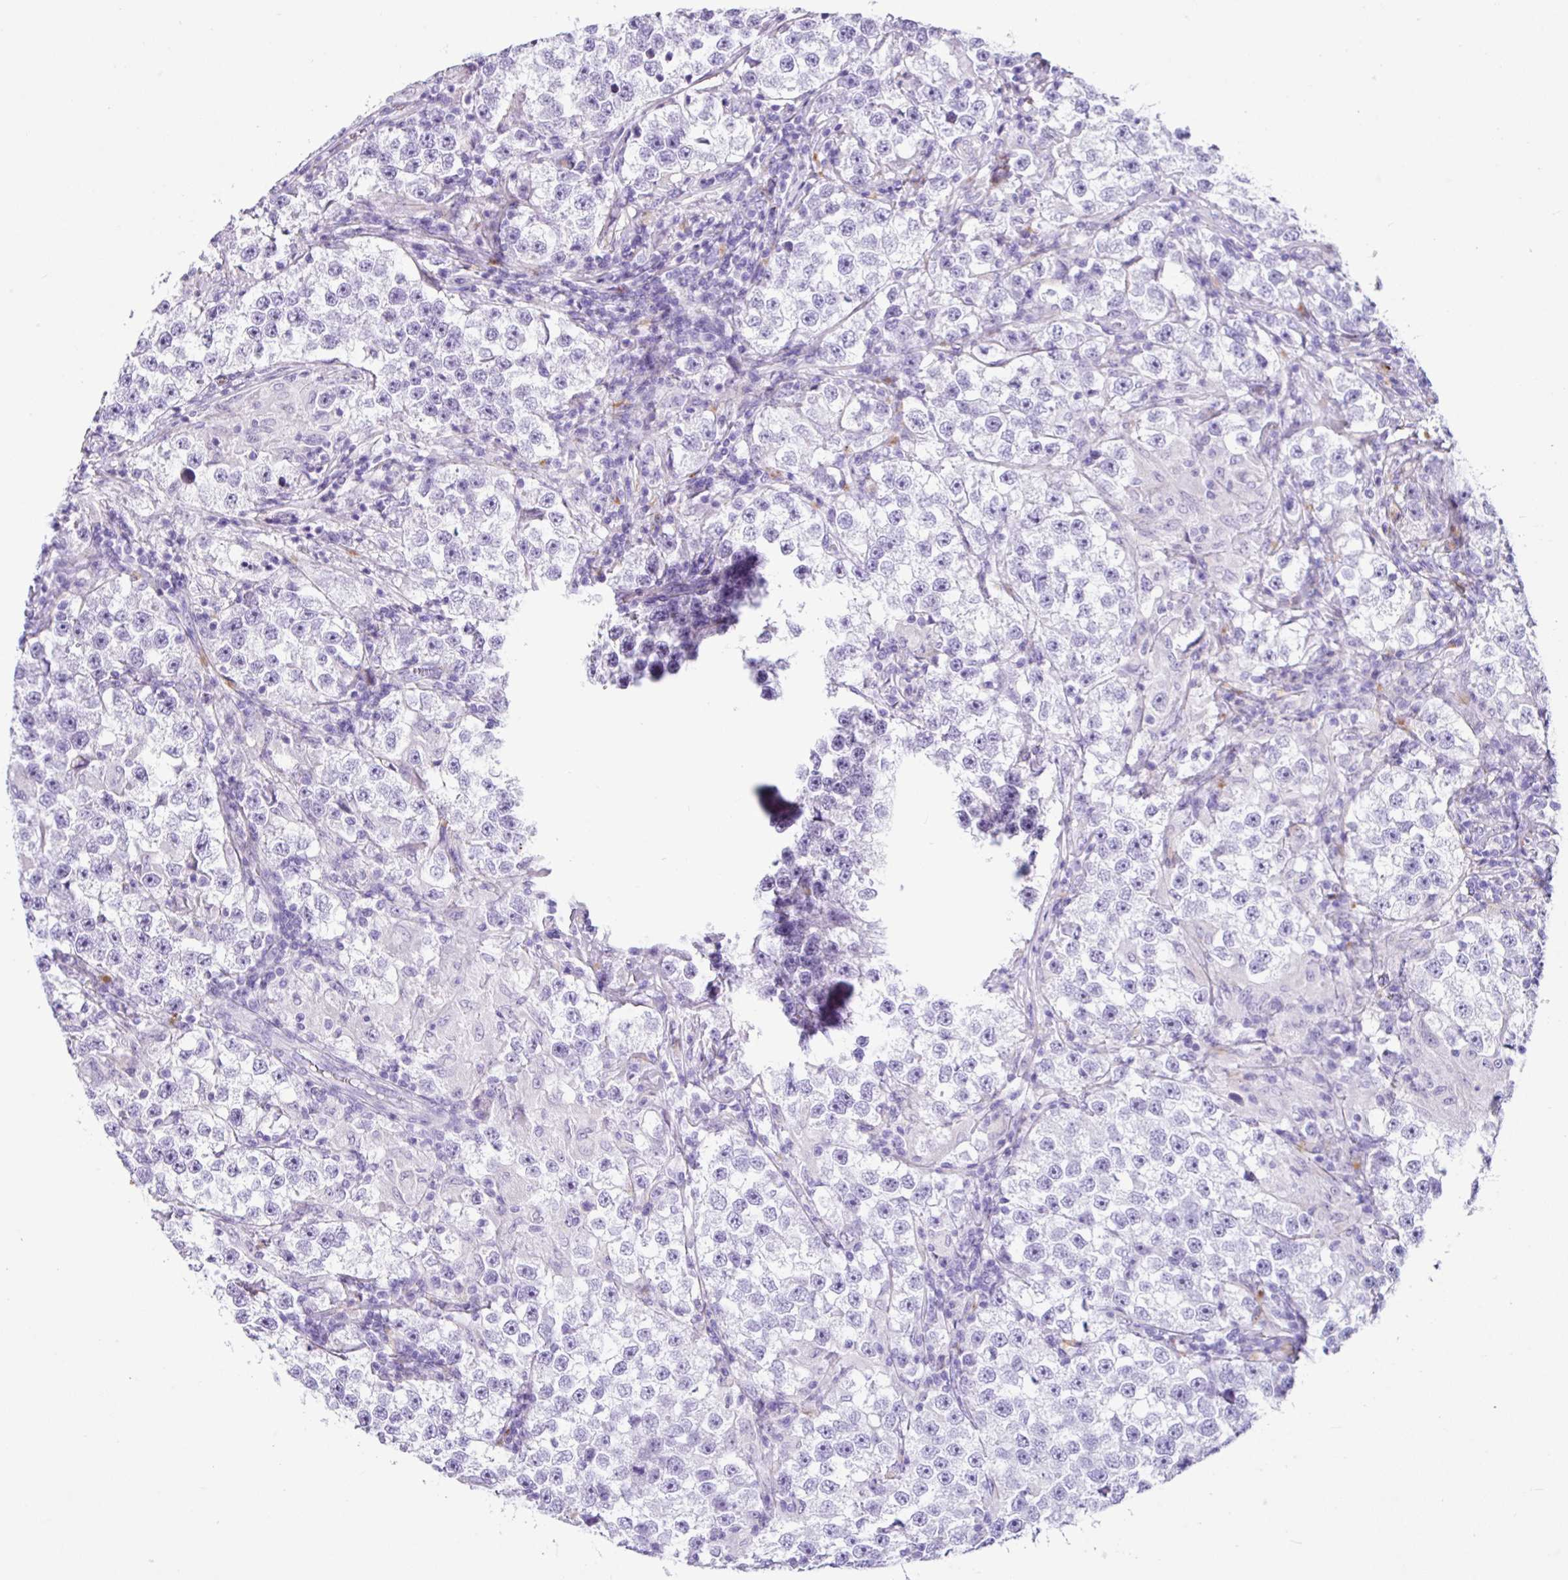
{"staining": {"intensity": "negative", "quantity": "none", "location": "none"}, "tissue": "testis cancer", "cell_type": "Tumor cells", "image_type": "cancer", "snomed": [{"axis": "morphology", "description": "Seminoma, NOS"}, {"axis": "topography", "description": "Testis"}], "caption": "High power microscopy histopathology image of an immunohistochemistry image of testis cancer (seminoma), revealing no significant positivity in tumor cells.", "gene": "ZG16", "patient": {"sex": "male", "age": 46}}